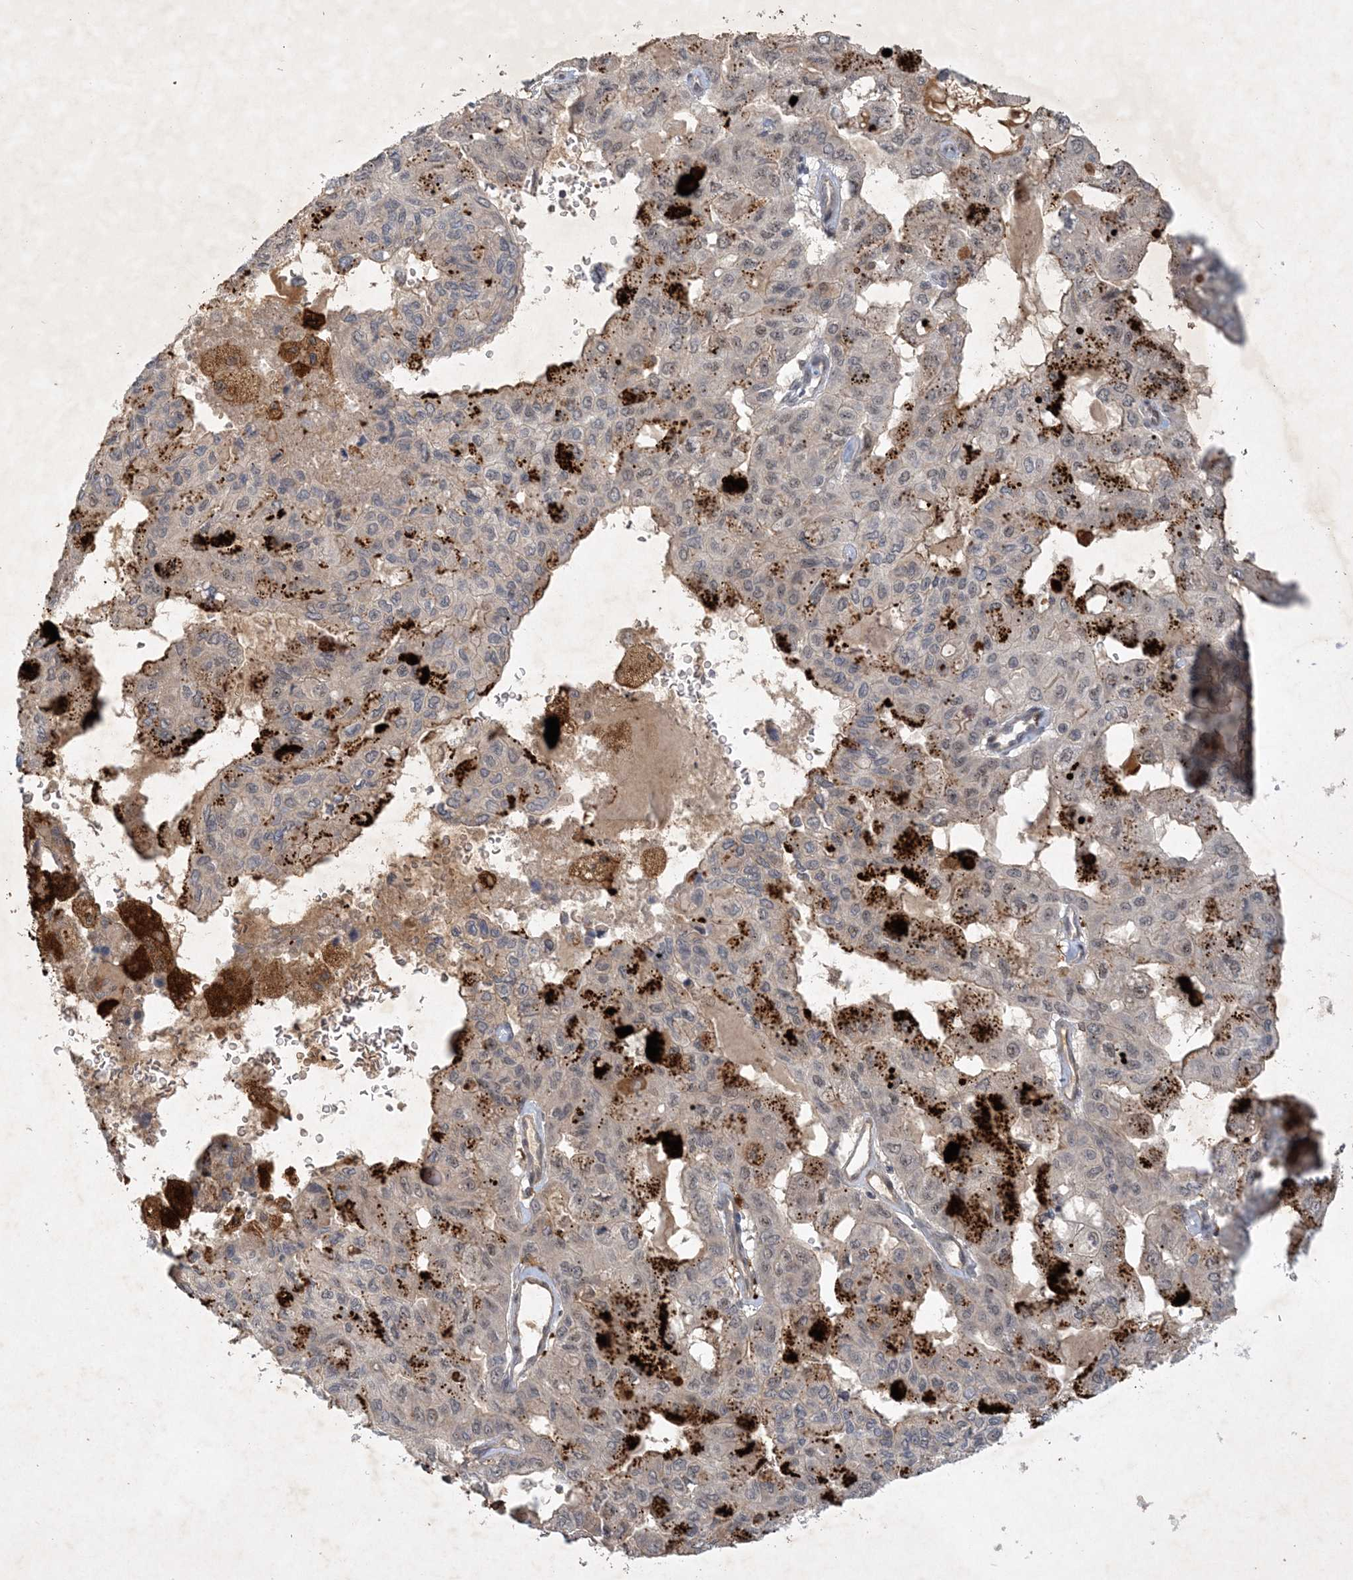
{"staining": {"intensity": "weak", "quantity": "25%-75%", "location": "cytoplasmic/membranous"}, "tissue": "pancreatic cancer", "cell_type": "Tumor cells", "image_type": "cancer", "snomed": [{"axis": "morphology", "description": "Adenocarcinoma, NOS"}, {"axis": "topography", "description": "Pancreas"}], "caption": "Immunohistochemistry (IHC) histopathology image of pancreatic adenocarcinoma stained for a protein (brown), which reveals low levels of weak cytoplasmic/membranous positivity in about 25%-75% of tumor cells.", "gene": "THG1L", "patient": {"sex": "male", "age": 51}}